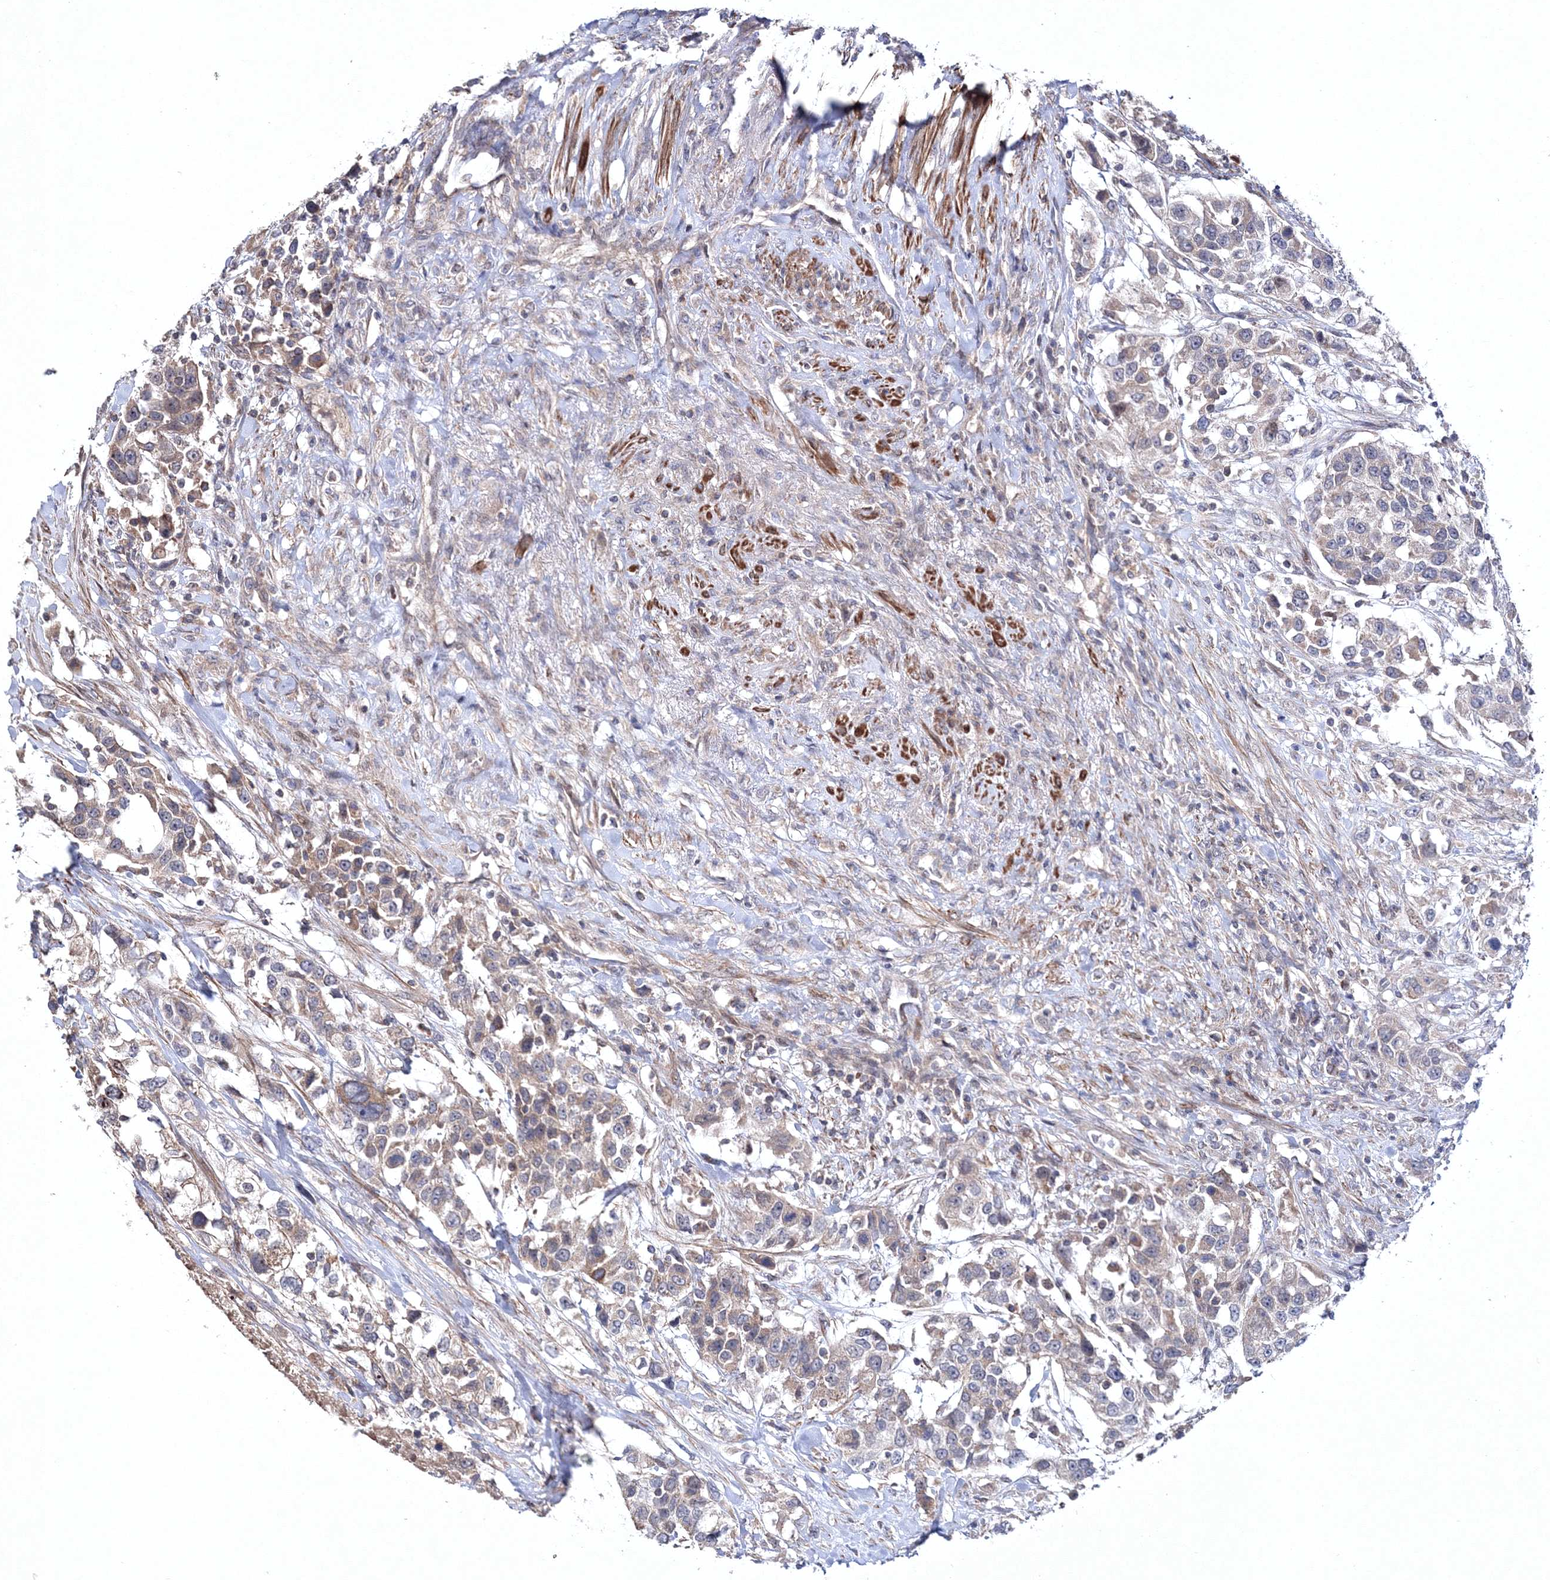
{"staining": {"intensity": "negative", "quantity": "none", "location": "none"}, "tissue": "urothelial cancer", "cell_type": "Tumor cells", "image_type": "cancer", "snomed": [{"axis": "morphology", "description": "Urothelial carcinoma, High grade"}, {"axis": "topography", "description": "Urinary bladder"}], "caption": "High power microscopy histopathology image of an immunohistochemistry (IHC) histopathology image of high-grade urothelial carcinoma, revealing no significant expression in tumor cells.", "gene": "PPP2R2B", "patient": {"sex": "female", "age": 80}}